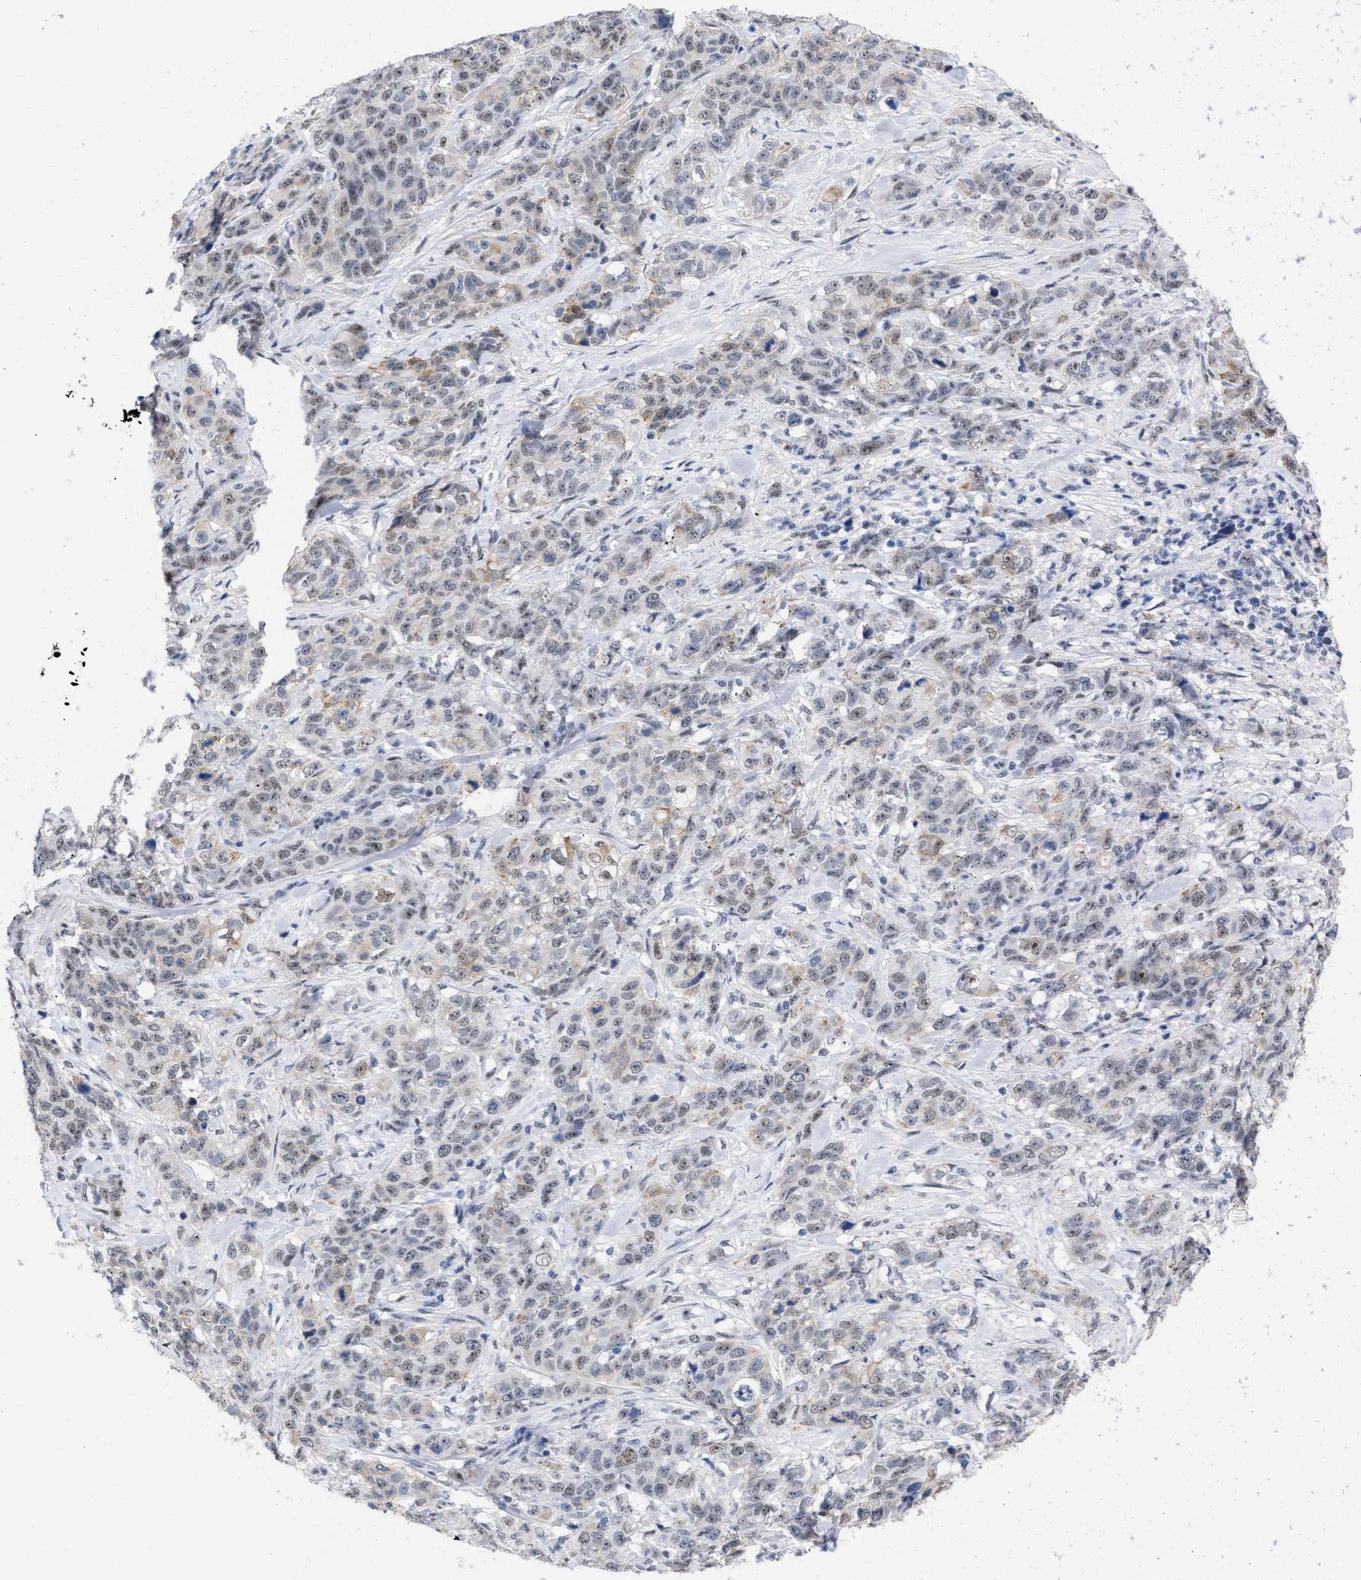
{"staining": {"intensity": "moderate", "quantity": ">75%", "location": "nuclear"}, "tissue": "stomach cancer", "cell_type": "Tumor cells", "image_type": "cancer", "snomed": [{"axis": "morphology", "description": "Adenocarcinoma, NOS"}, {"axis": "topography", "description": "Stomach"}], "caption": "Human stomach cancer (adenocarcinoma) stained for a protein (brown) demonstrates moderate nuclear positive expression in about >75% of tumor cells.", "gene": "DDX41", "patient": {"sex": "male", "age": 48}}